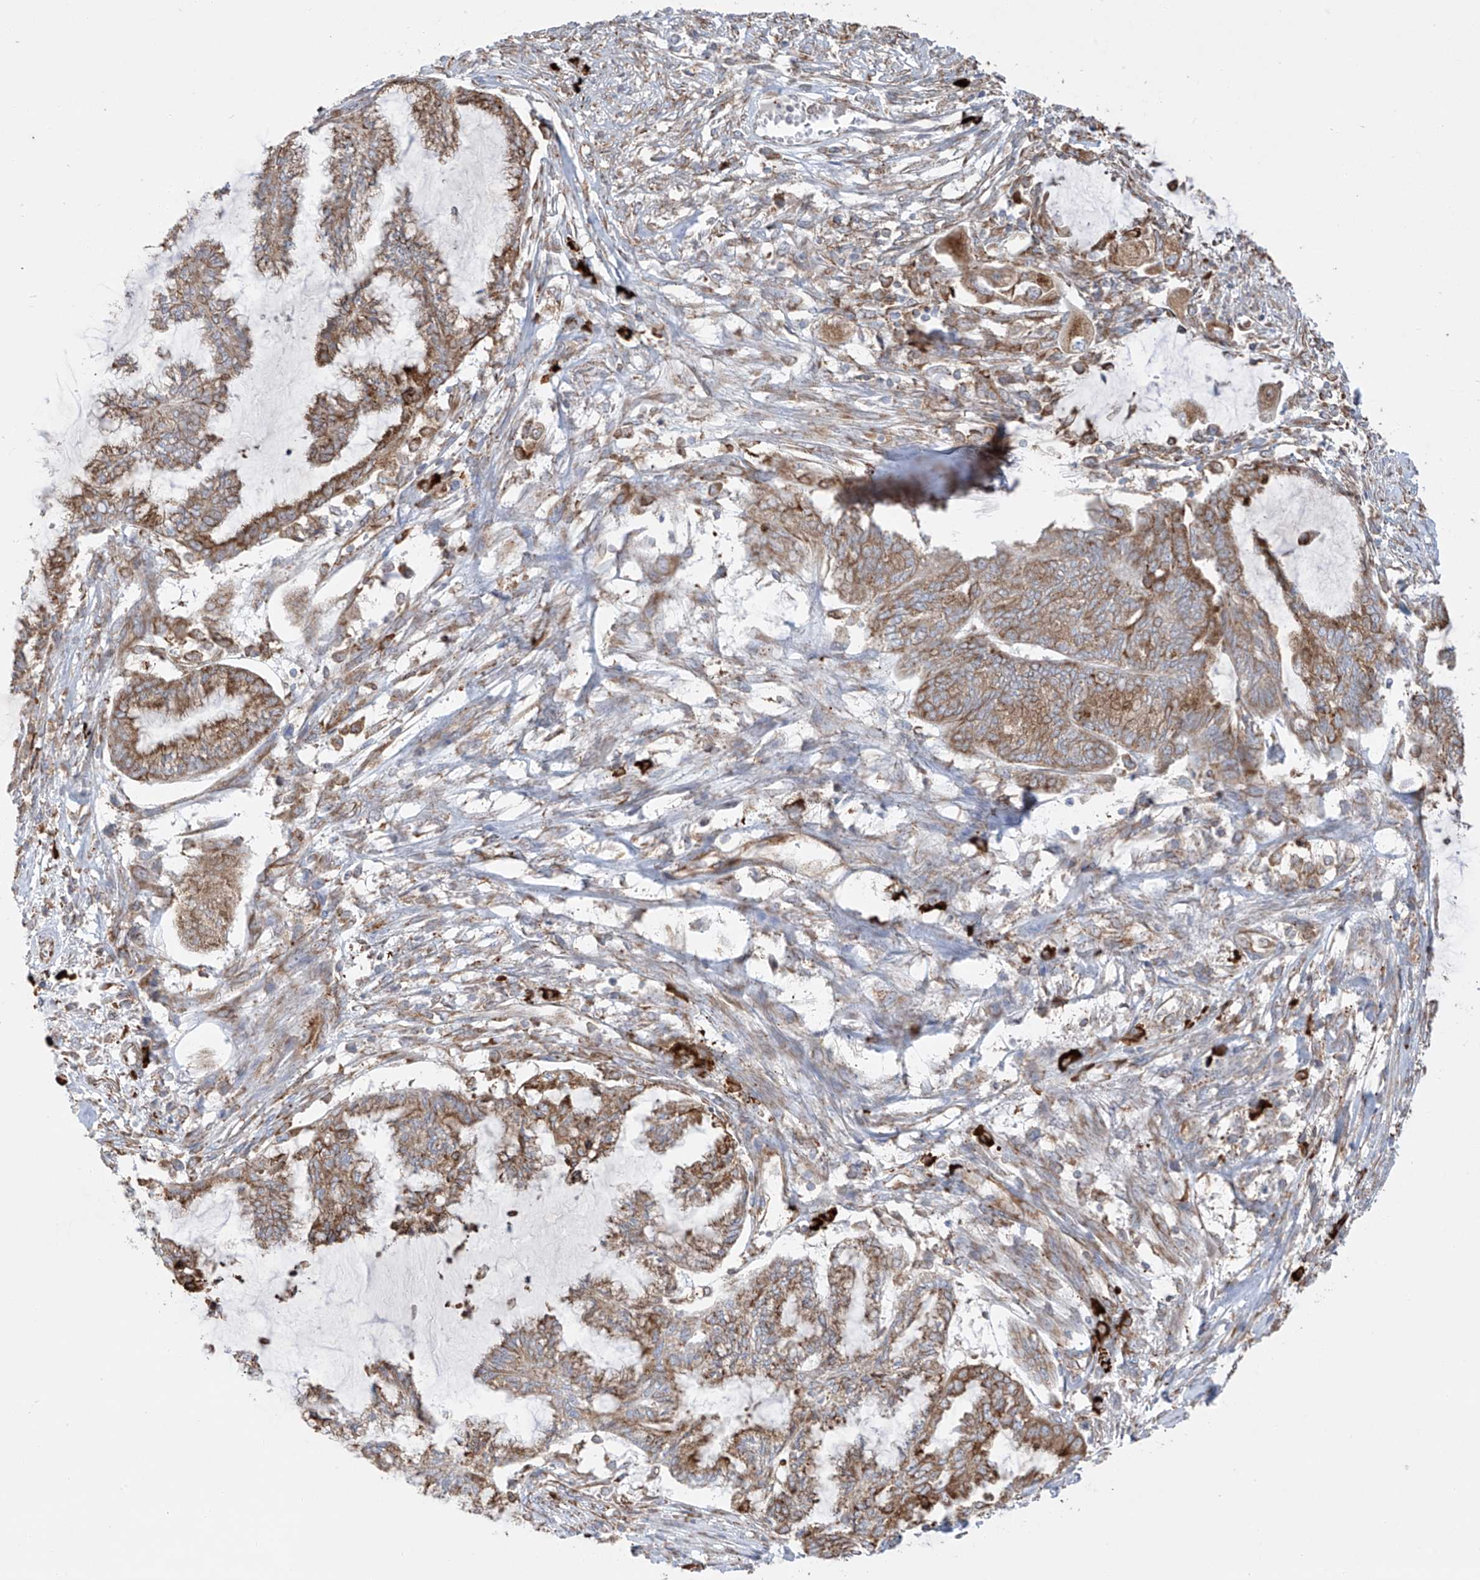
{"staining": {"intensity": "moderate", "quantity": ">75%", "location": "cytoplasmic/membranous"}, "tissue": "endometrial cancer", "cell_type": "Tumor cells", "image_type": "cancer", "snomed": [{"axis": "morphology", "description": "Adenocarcinoma, NOS"}, {"axis": "topography", "description": "Endometrium"}], "caption": "About >75% of tumor cells in human endometrial cancer (adenocarcinoma) display moderate cytoplasmic/membranous protein positivity as visualized by brown immunohistochemical staining.", "gene": "MX1", "patient": {"sex": "female", "age": 86}}